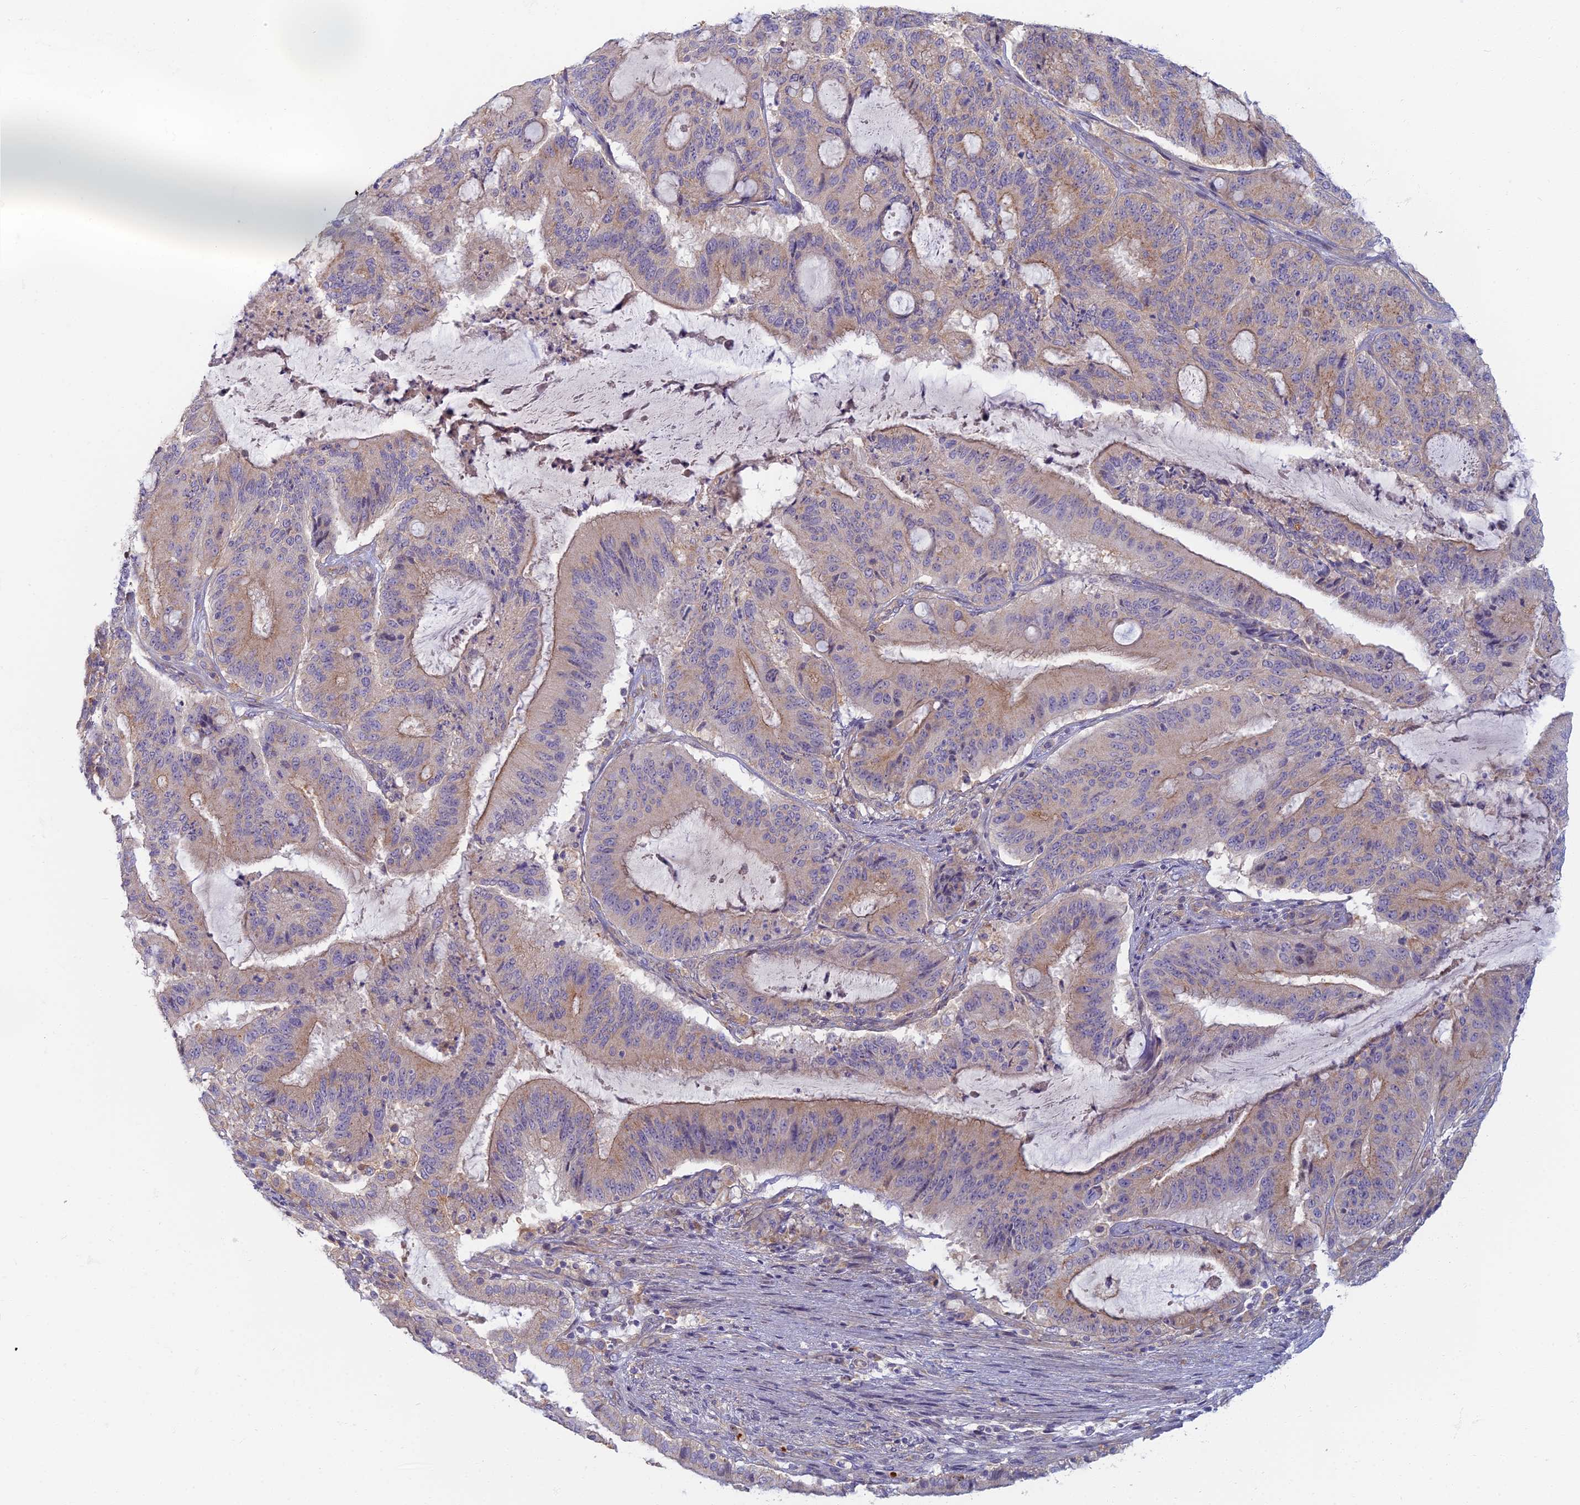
{"staining": {"intensity": "moderate", "quantity": "<25%", "location": "cytoplasmic/membranous"}, "tissue": "liver cancer", "cell_type": "Tumor cells", "image_type": "cancer", "snomed": [{"axis": "morphology", "description": "Normal tissue, NOS"}, {"axis": "morphology", "description": "Cholangiocarcinoma"}, {"axis": "topography", "description": "Liver"}, {"axis": "topography", "description": "Peripheral nerve tissue"}], "caption": "IHC (DAB) staining of human liver cholangiocarcinoma exhibits moderate cytoplasmic/membranous protein positivity in about <25% of tumor cells. Nuclei are stained in blue.", "gene": "PROX2", "patient": {"sex": "female", "age": 73}}